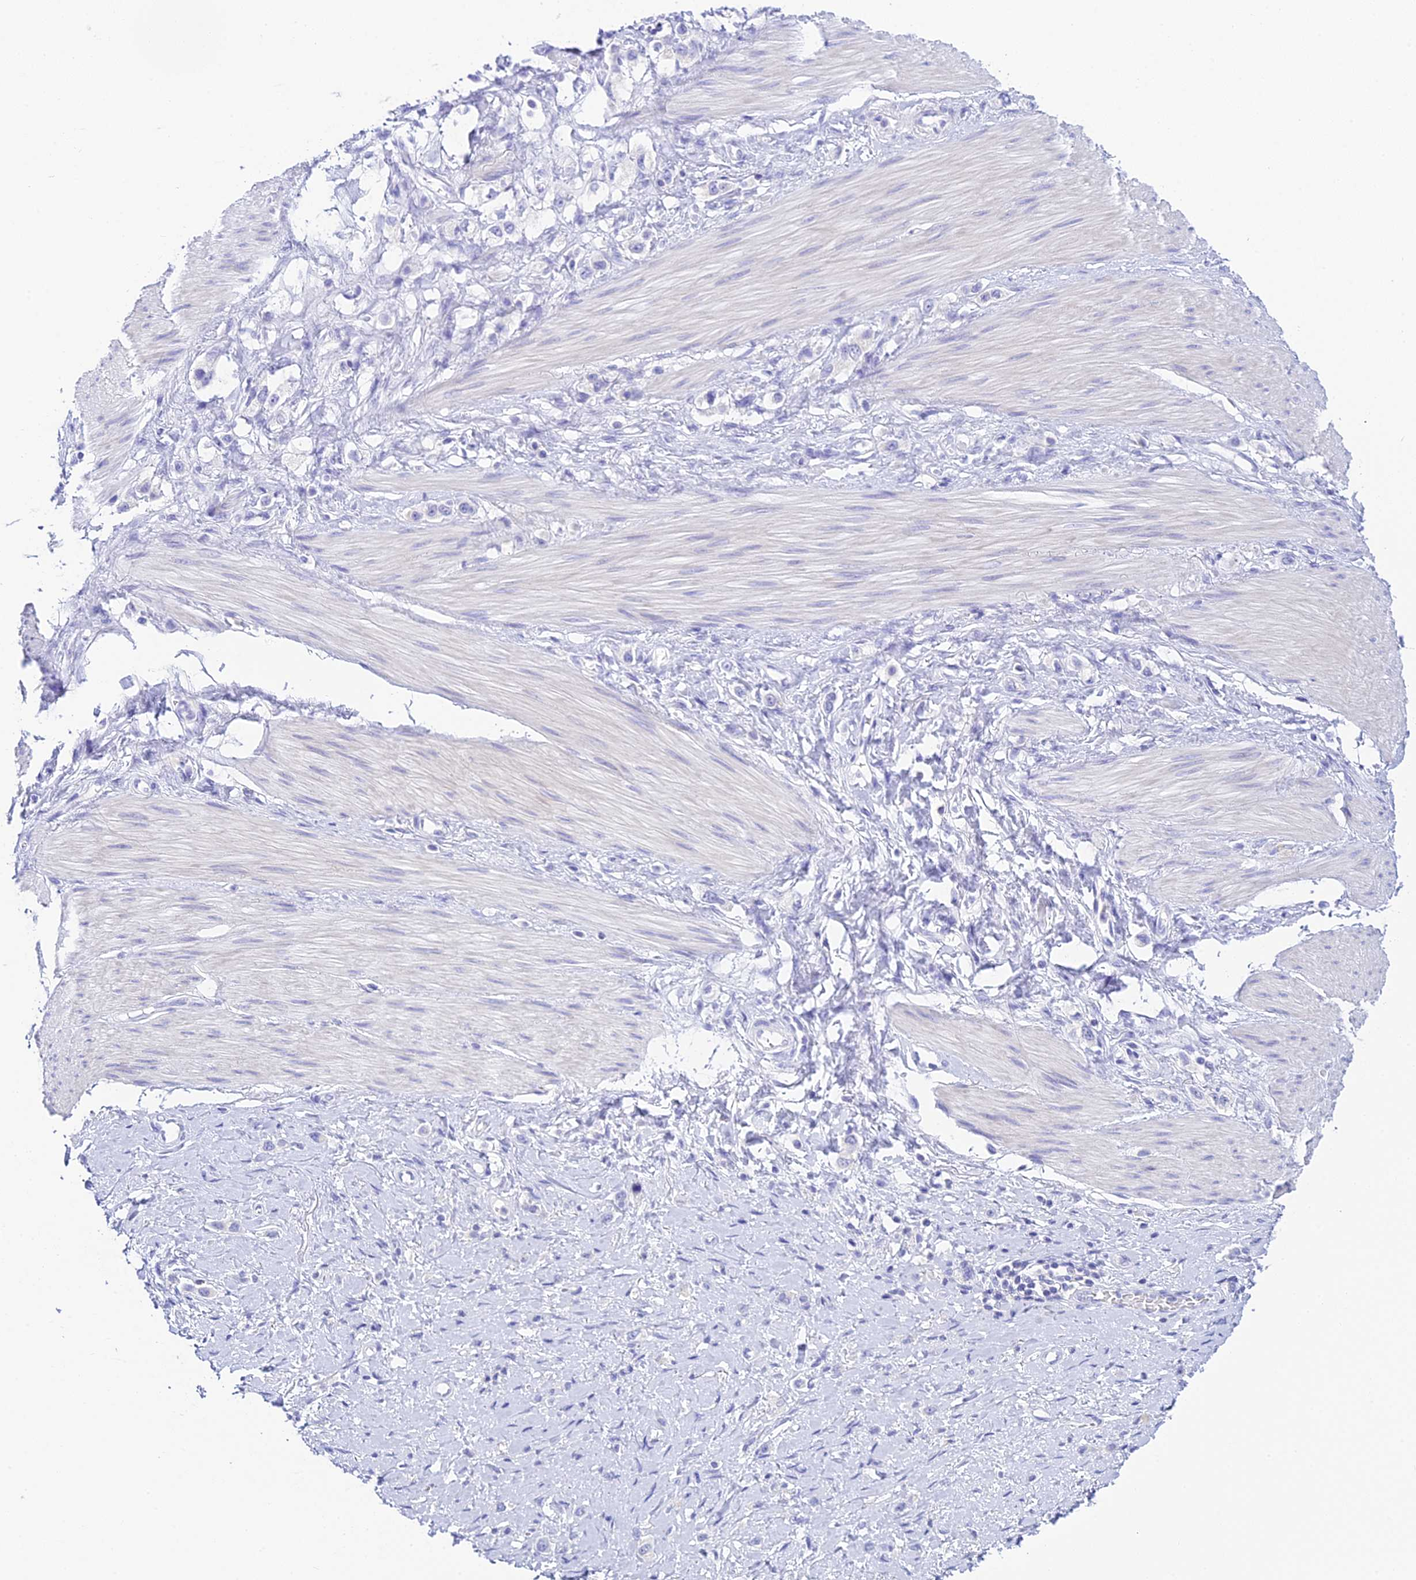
{"staining": {"intensity": "negative", "quantity": "none", "location": "none"}, "tissue": "stomach cancer", "cell_type": "Tumor cells", "image_type": "cancer", "snomed": [{"axis": "morphology", "description": "Adenocarcinoma, NOS"}, {"axis": "topography", "description": "Stomach"}], "caption": "Immunohistochemical staining of stomach cancer shows no significant staining in tumor cells.", "gene": "C12orf29", "patient": {"sex": "female", "age": 65}}